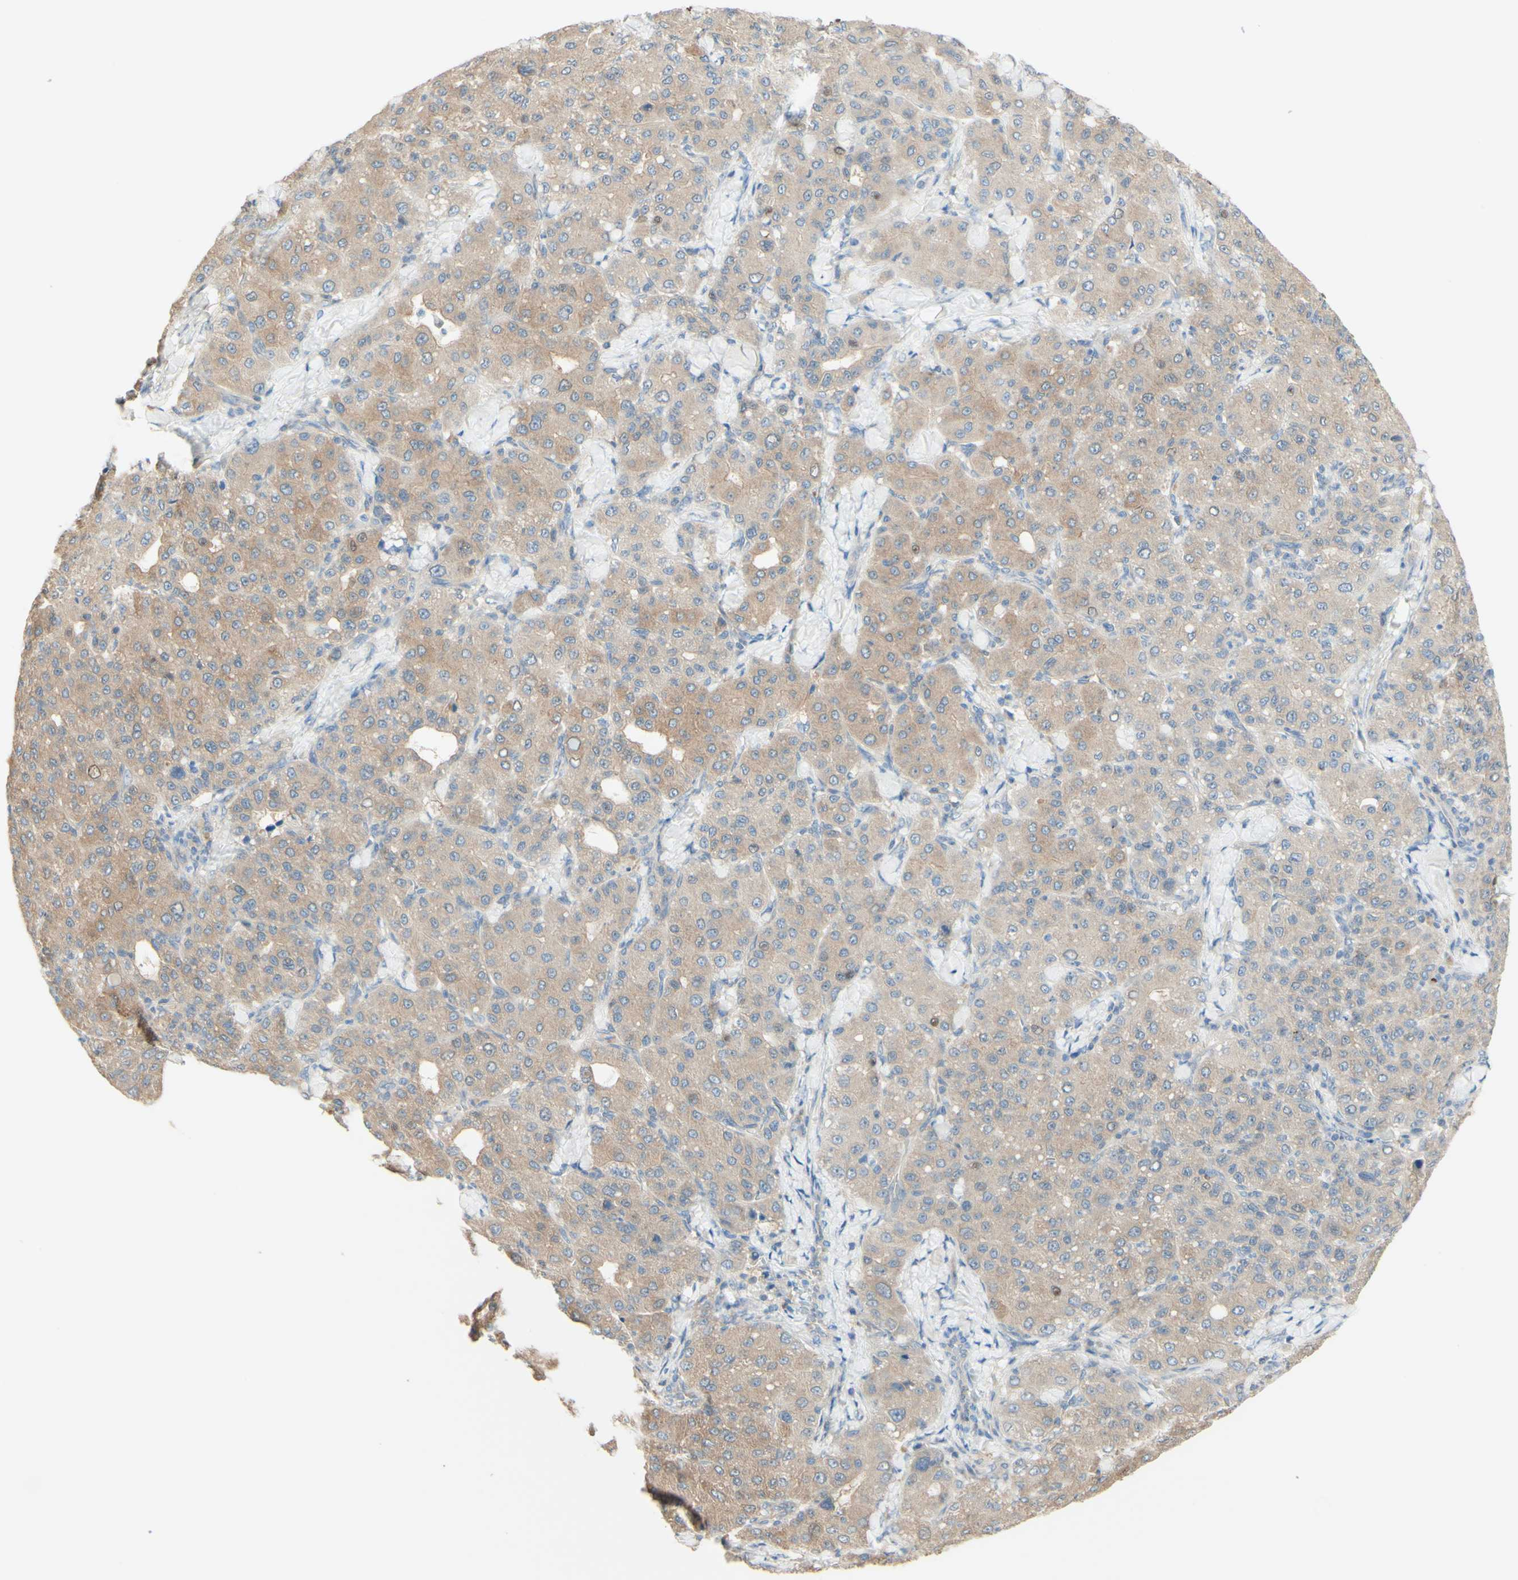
{"staining": {"intensity": "weak", "quantity": ">75%", "location": "cytoplasmic/membranous"}, "tissue": "liver cancer", "cell_type": "Tumor cells", "image_type": "cancer", "snomed": [{"axis": "morphology", "description": "Carcinoma, Hepatocellular, NOS"}, {"axis": "topography", "description": "Liver"}], "caption": "Protein staining reveals weak cytoplasmic/membranous expression in approximately >75% of tumor cells in liver hepatocellular carcinoma.", "gene": "MTM1", "patient": {"sex": "male", "age": 65}}